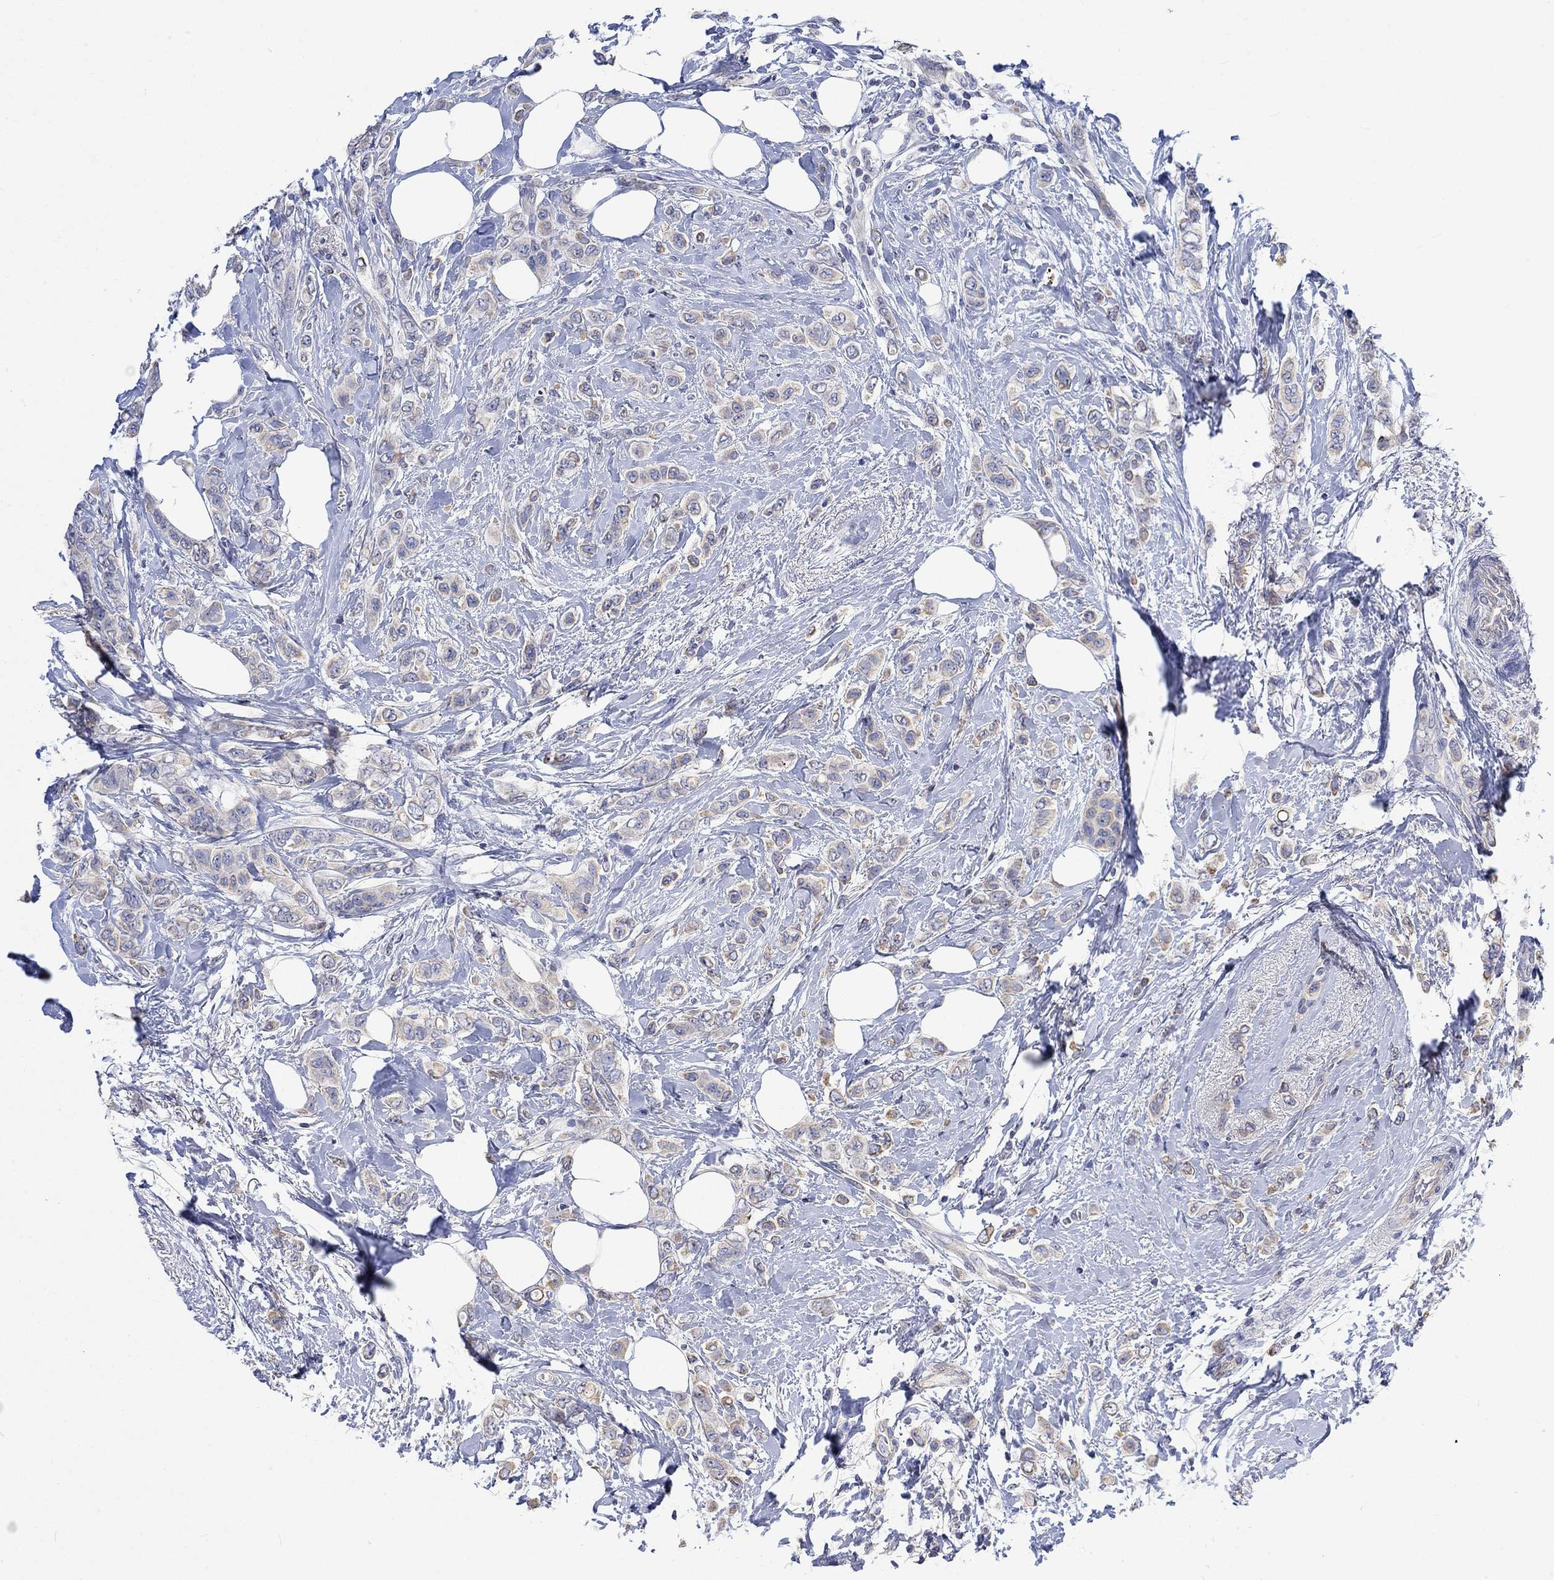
{"staining": {"intensity": "weak", "quantity": ">75%", "location": "cytoplasmic/membranous"}, "tissue": "breast cancer", "cell_type": "Tumor cells", "image_type": "cancer", "snomed": [{"axis": "morphology", "description": "Lobular carcinoma"}, {"axis": "topography", "description": "Breast"}], "caption": "Immunohistochemistry (IHC) staining of breast cancer, which displays low levels of weak cytoplasmic/membranous positivity in about >75% of tumor cells indicating weak cytoplasmic/membranous protein staining. The staining was performed using DAB (3,3'-diaminobenzidine) (brown) for protein detection and nuclei were counterstained in hematoxylin (blue).", "gene": "AGRP", "patient": {"sex": "female", "age": 66}}